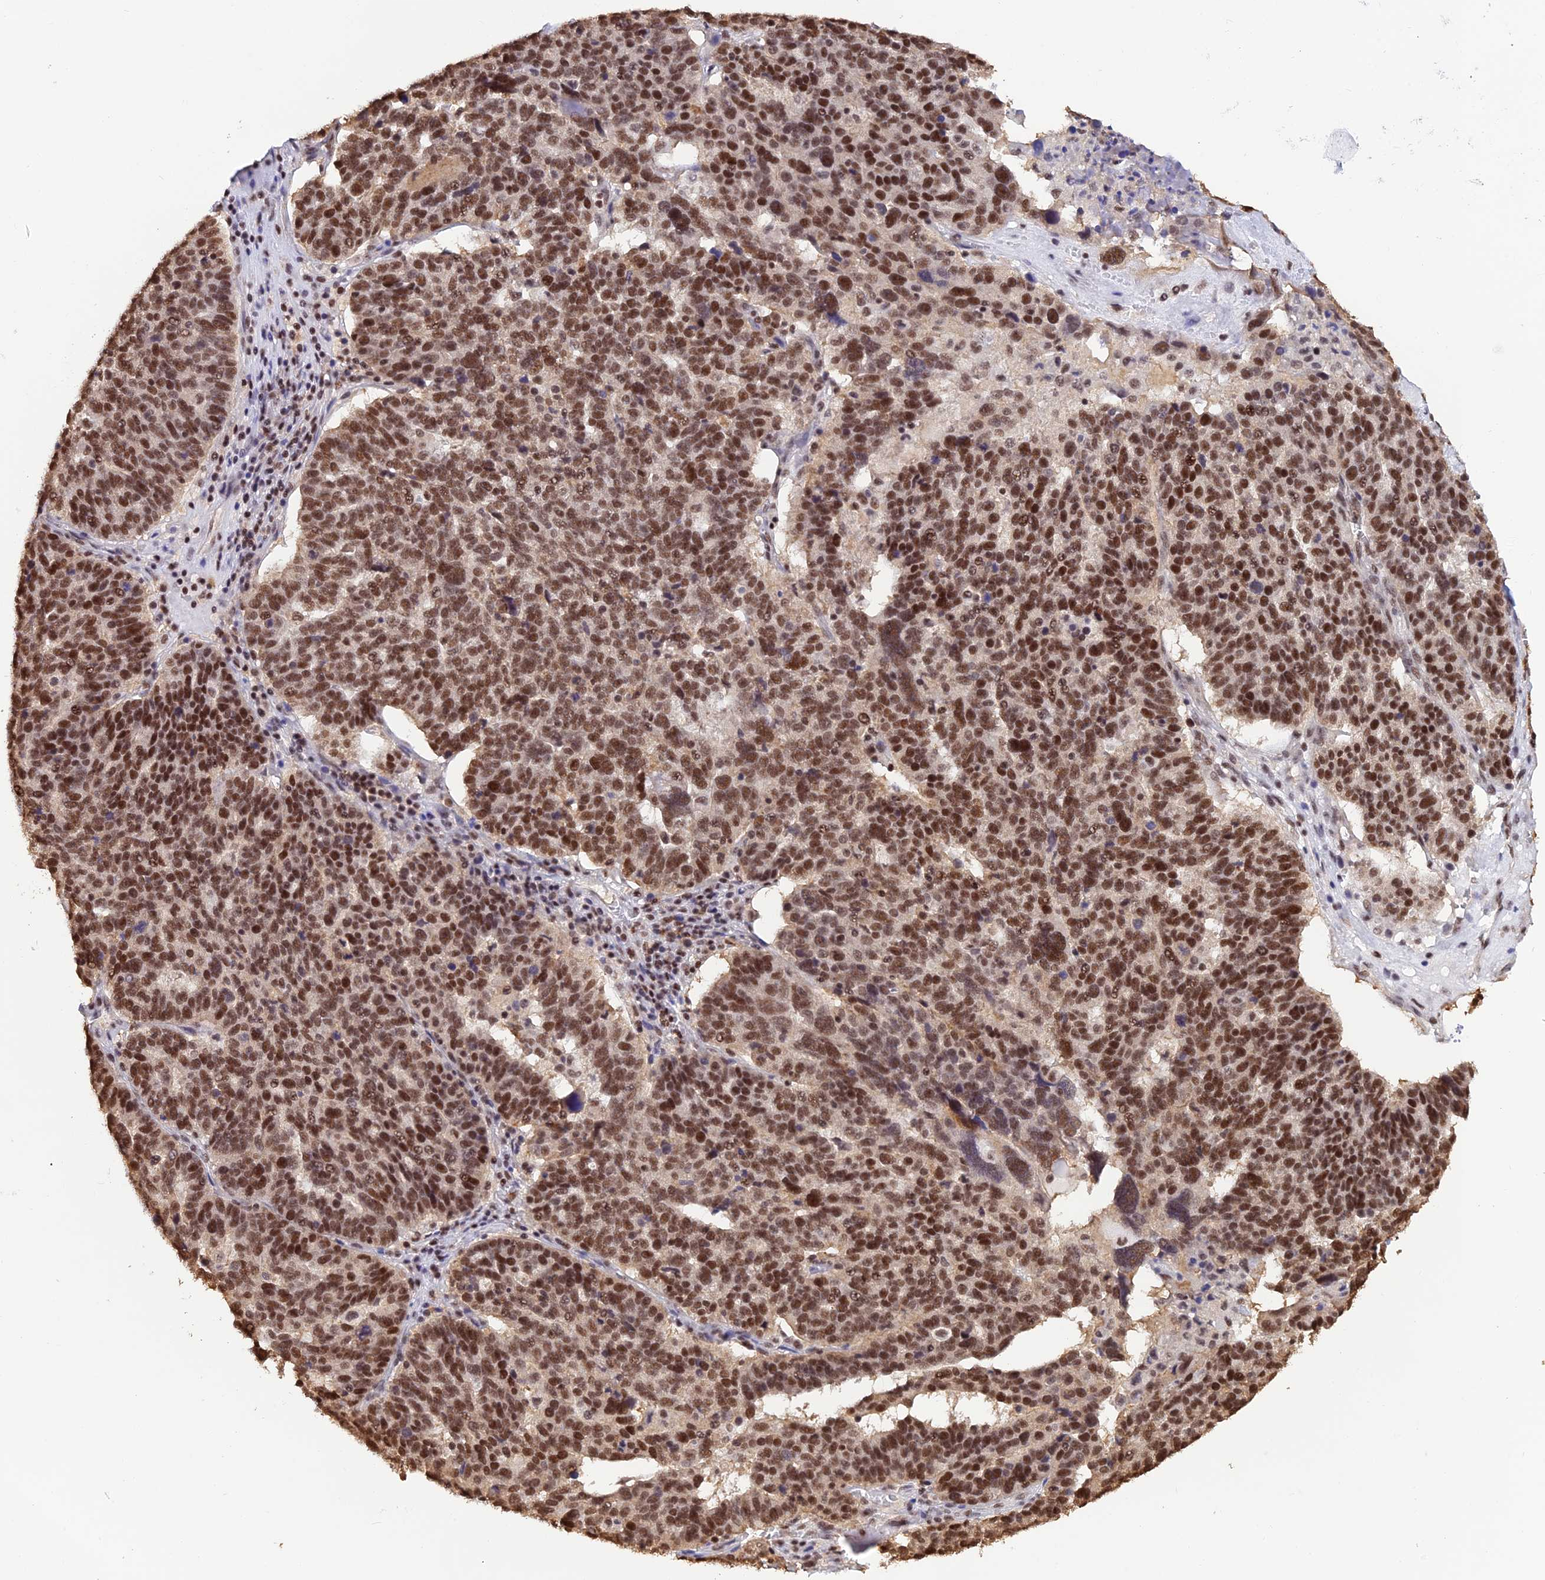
{"staining": {"intensity": "moderate", "quantity": ">75%", "location": "nuclear"}, "tissue": "ovarian cancer", "cell_type": "Tumor cells", "image_type": "cancer", "snomed": [{"axis": "morphology", "description": "Cystadenocarcinoma, serous, NOS"}, {"axis": "topography", "description": "Ovary"}], "caption": "Immunohistochemistry (DAB) staining of ovarian cancer displays moderate nuclear protein positivity in about >75% of tumor cells. The staining was performed using DAB, with brown indicating positive protein expression. Nuclei are stained blue with hematoxylin.", "gene": "THAP11", "patient": {"sex": "female", "age": 59}}